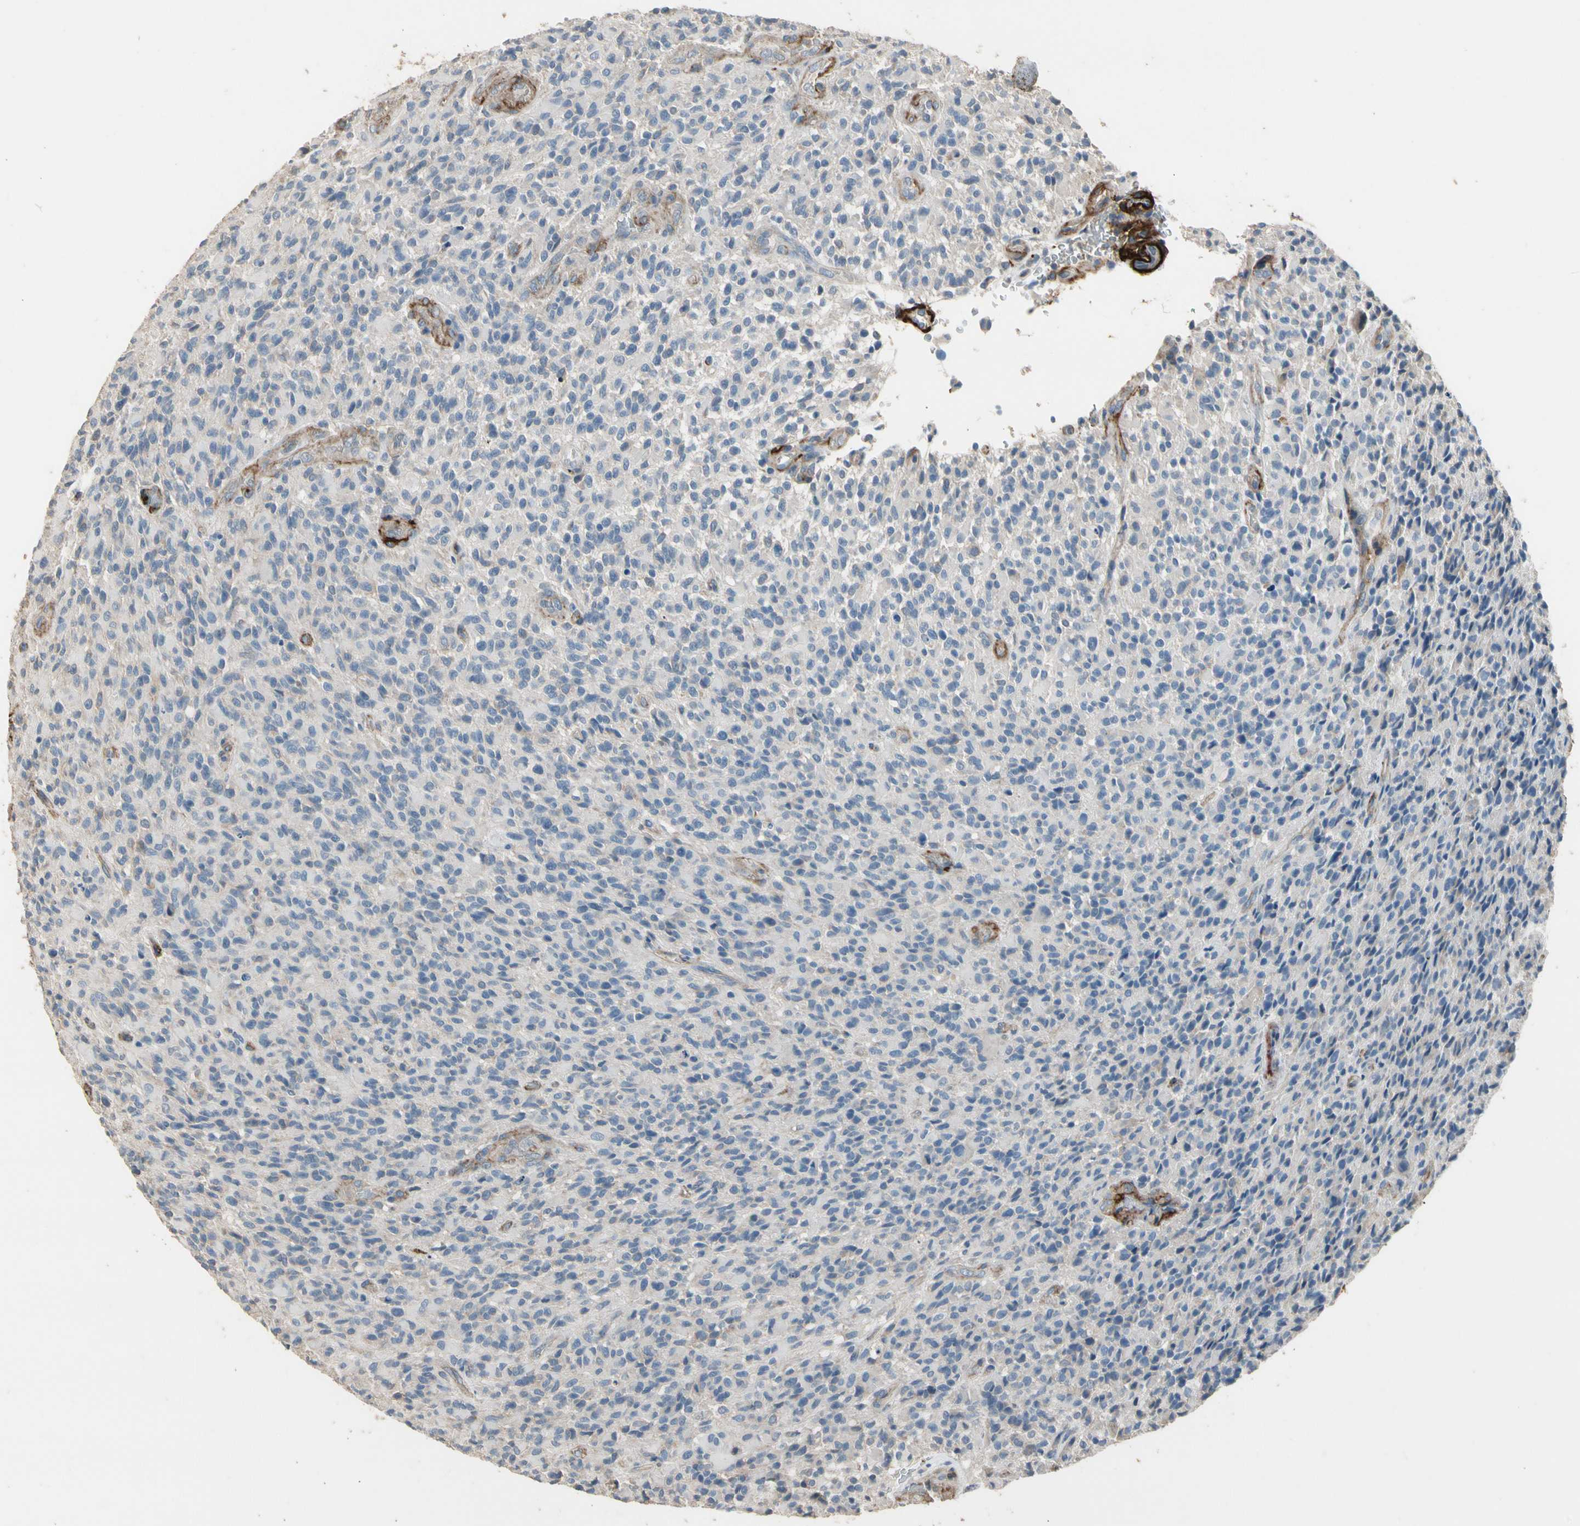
{"staining": {"intensity": "negative", "quantity": "none", "location": "none"}, "tissue": "glioma", "cell_type": "Tumor cells", "image_type": "cancer", "snomed": [{"axis": "morphology", "description": "Glioma, malignant, High grade"}, {"axis": "topography", "description": "Brain"}], "caption": "Tumor cells are negative for protein expression in human glioma.", "gene": "SUSD2", "patient": {"sex": "male", "age": 71}}